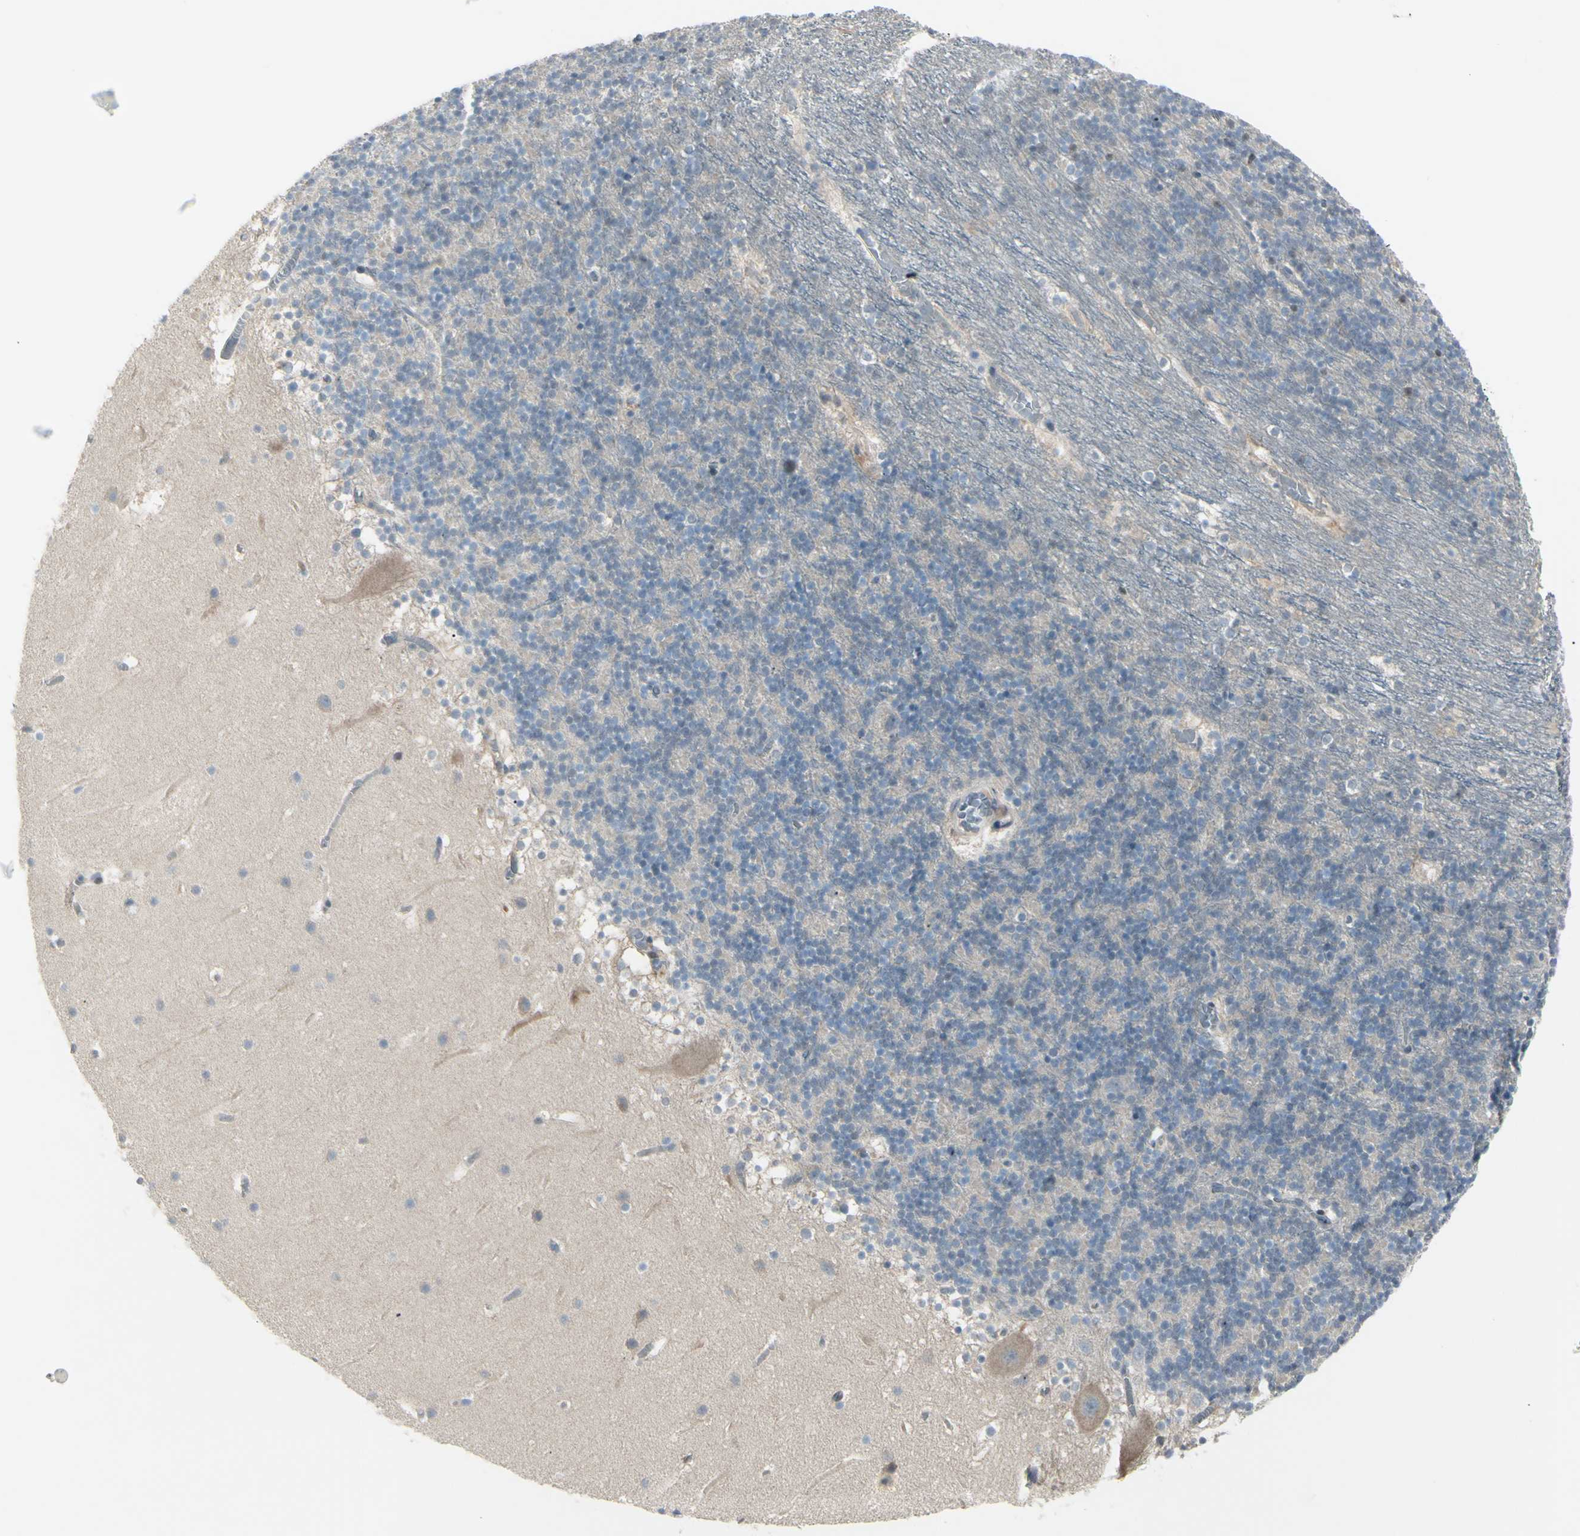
{"staining": {"intensity": "negative", "quantity": "none", "location": "none"}, "tissue": "cerebellum", "cell_type": "Cells in granular layer", "image_type": "normal", "snomed": [{"axis": "morphology", "description": "Normal tissue, NOS"}, {"axis": "topography", "description": "Cerebellum"}], "caption": "Immunohistochemistry micrograph of normal human cerebellum stained for a protein (brown), which exhibits no positivity in cells in granular layer. The staining was performed using DAB (3,3'-diaminobenzidine) to visualize the protein expression in brown, while the nuclei were stained in blue with hematoxylin (Magnification: 20x).", "gene": "ETNK1", "patient": {"sex": "male", "age": 45}}